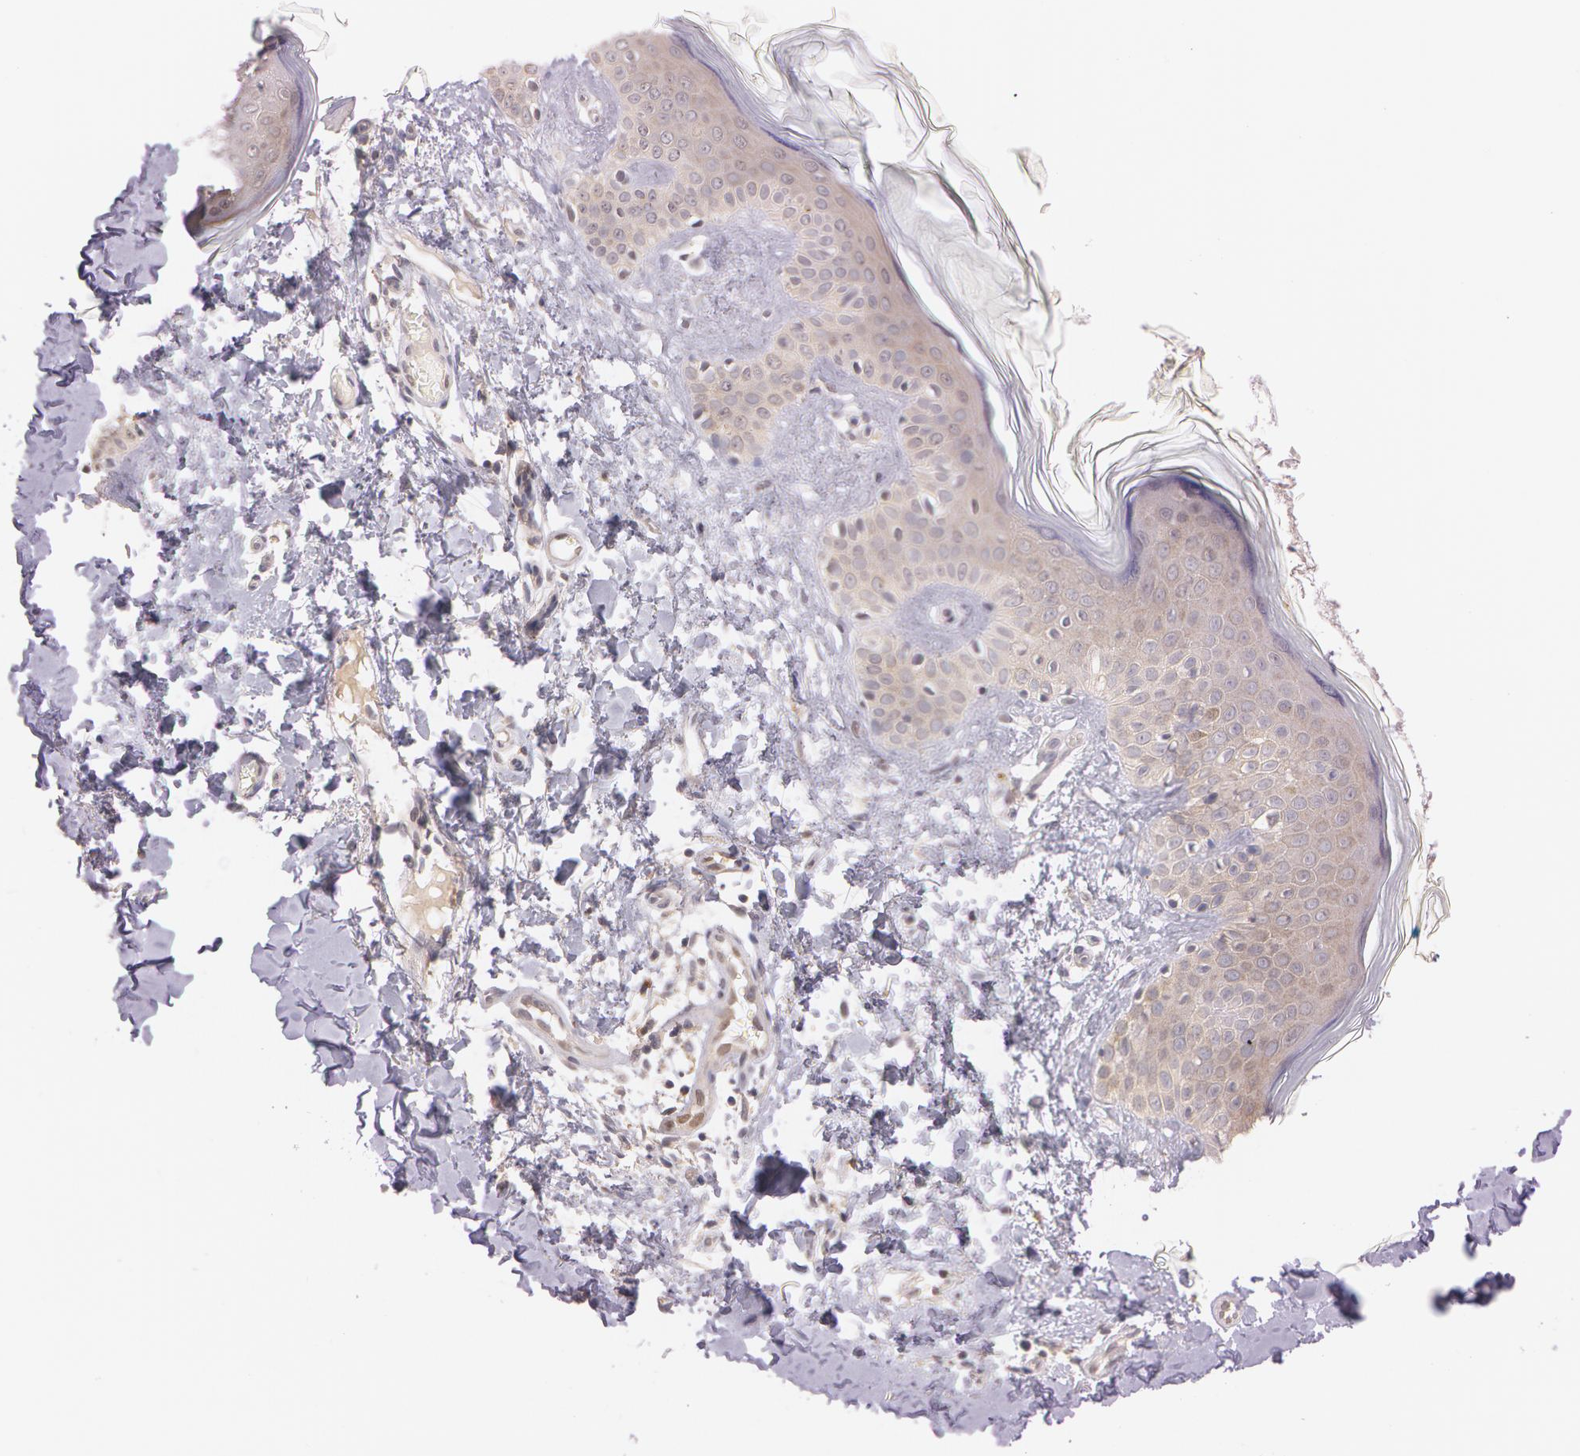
{"staining": {"intensity": "negative", "quantity": "none", "location": "none"}, "tissue": "skin", "cell_type": "Fibroblasts", "image_type": "normal", "snomed": [{"axis": "morphology", "description": "Normal tissue, NOS"}, {"axis": "topography", "description": "Skin"}], "caption": "Human skin stained for a protein using IHC displays no expression in fibroblasts.", "gene": "ATG2B", "patient": {"sex": "male", "age": 32}}